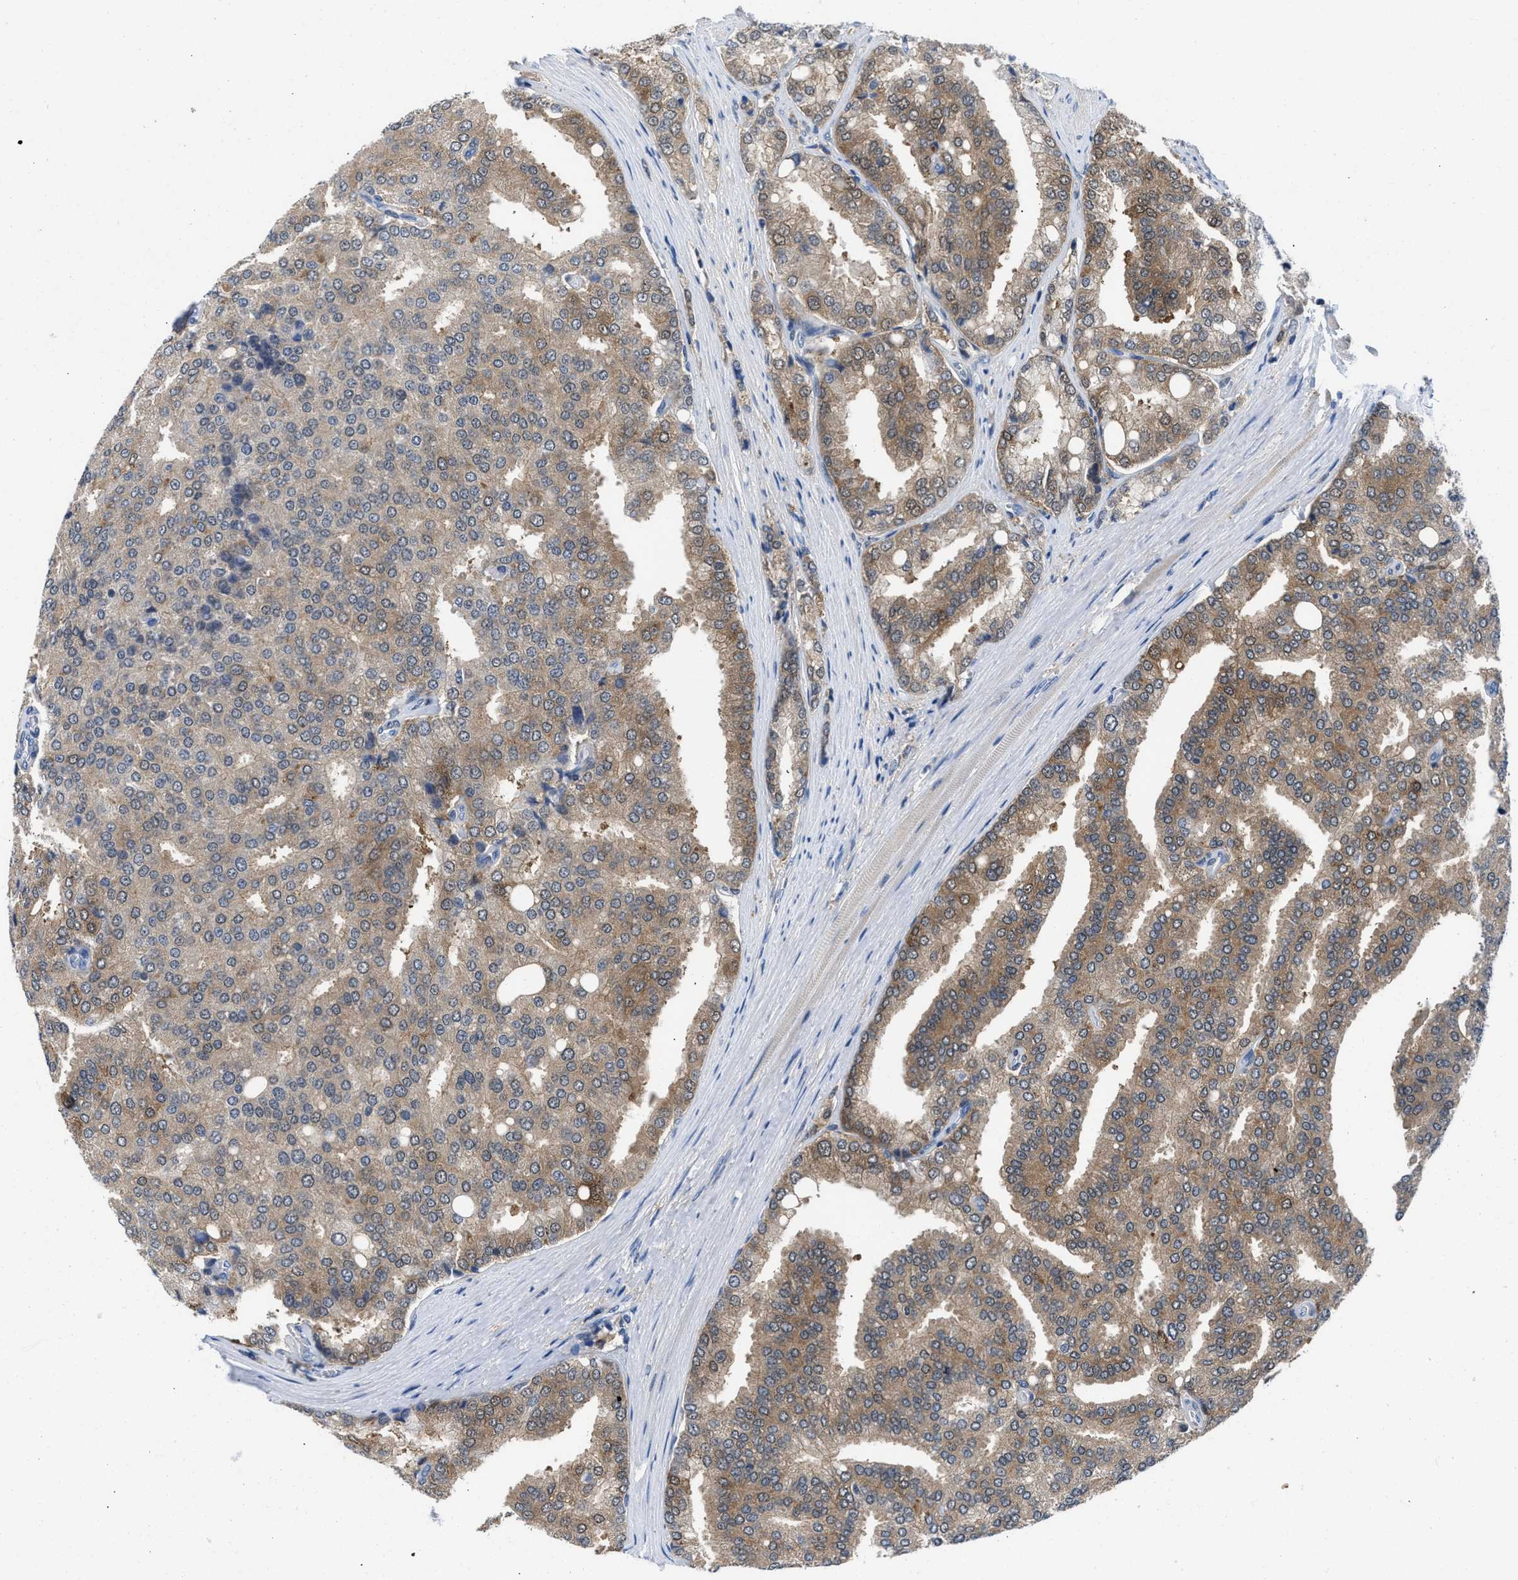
{"staining": {"intensity": "moderate", "quantity": ">75%", "location": "cytoplasmic/membranous"}, "tissue": "prostate cancer", "cell_type": "Tumor cells", "image_type": "cancer", "snomed": [{"axis": "morphology", "description": "Adenocarcinoma, High grade"}, {"axis": "topography", "description": "Prostate"}], "caption": "Protein staining of prostate cancer tissue exhibits moderate cytoplasmic/membranous positivity in approximately >75% of tumor cells. The staining is performed using DAB brown chromogen to label protein expression. The nuclei are counter-stained blue using hematoxylin.", "gene": "CBR1", "patient": {"sex": "male", "age": 50}}